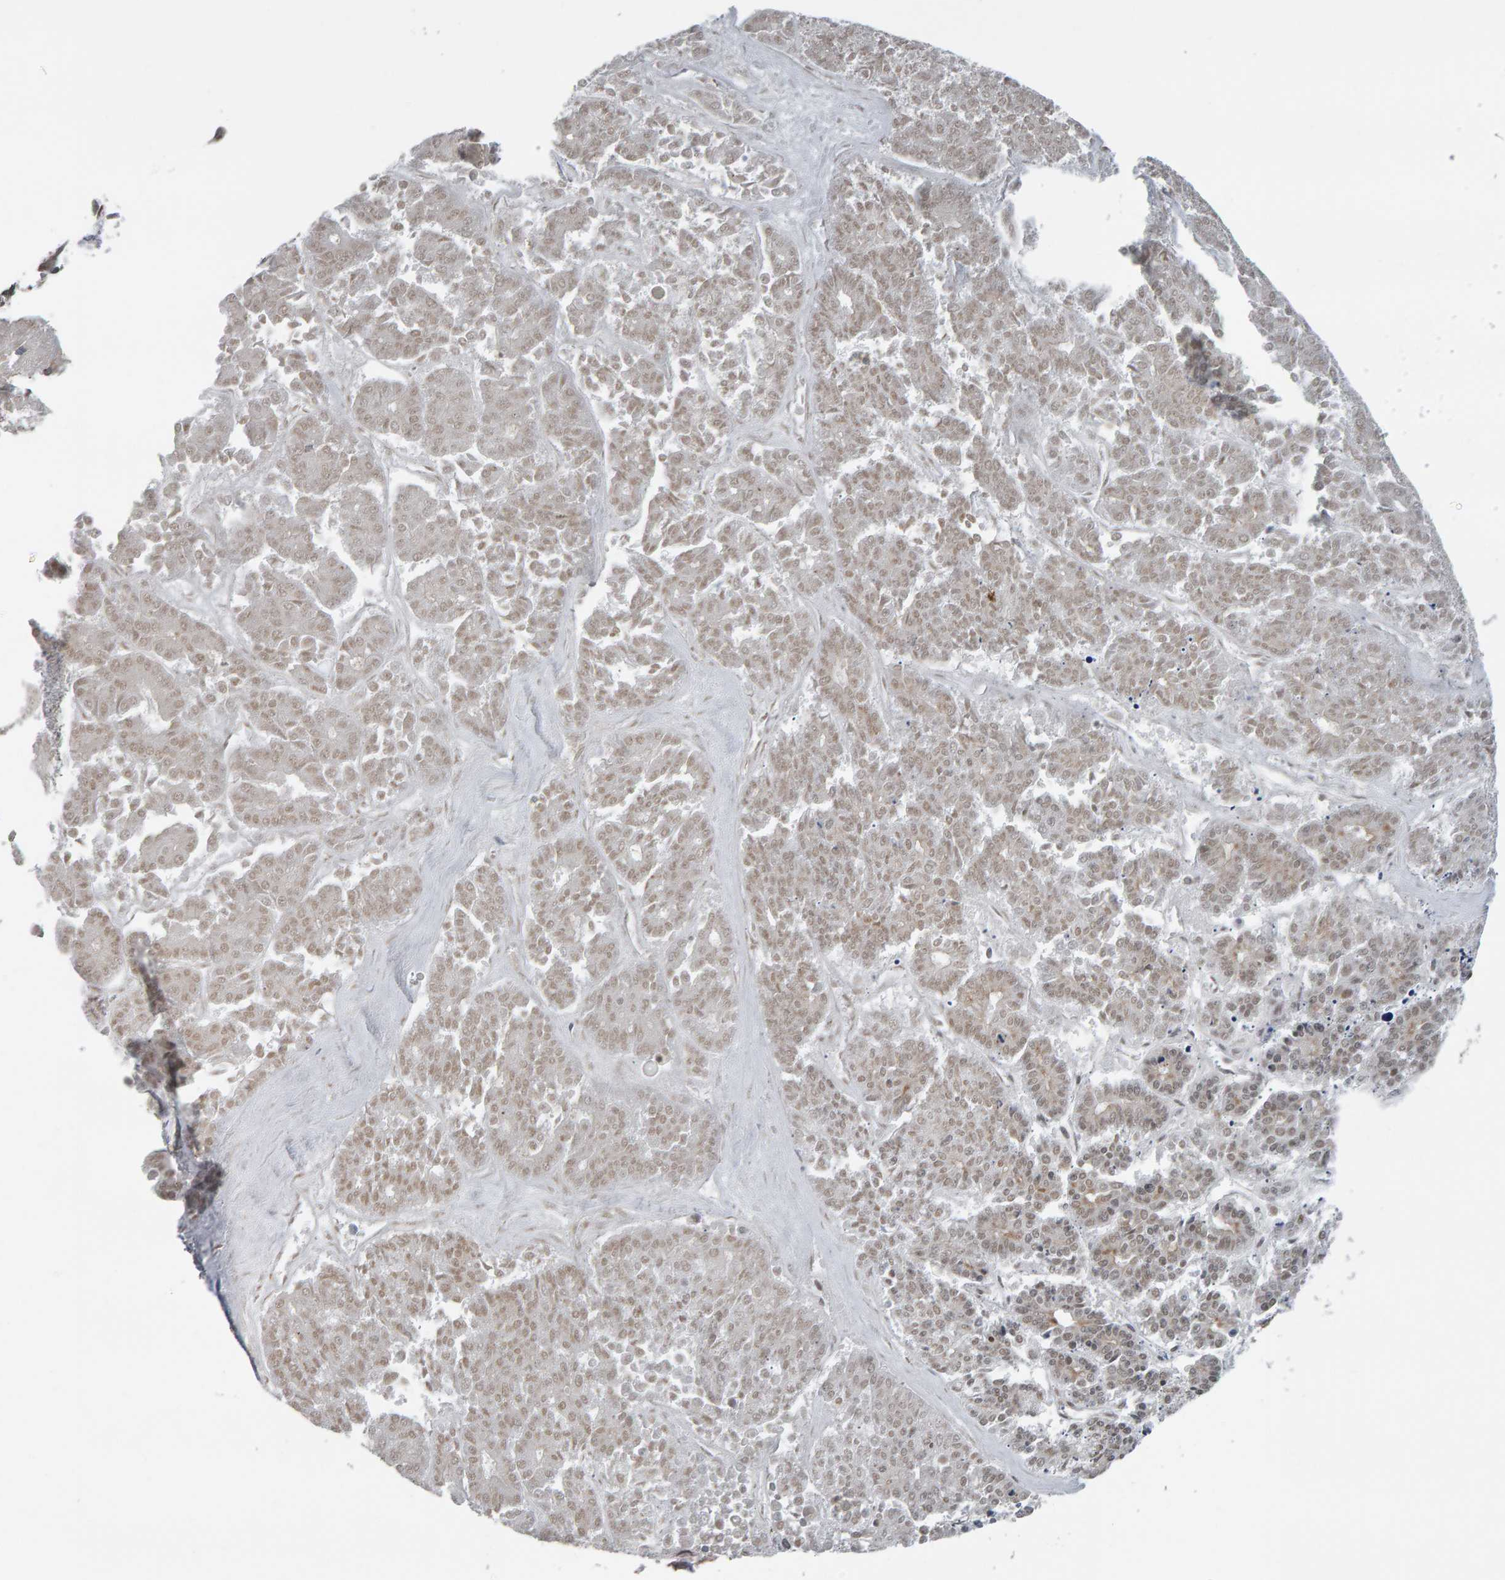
{"staining": {"intensity": "weak", "quantity": ">75%", "location": "nuclear"}, "tissue": "pancreatic cancer", "cell_type": "Tumor cells", "image_type": "cancer", "snomed": [{"axis": "morphology", "description": "Adenocarcinoma, NOS"}, {"axis": "topography", "description": "Pancreas"}], "caption": "Protein expression by immunohistochemistry (IHC) exhibits weak nuclear staining in approximately >75% of tumor cells in pancreatic adenocarcinoma.", "gene": "COASY", "patient": {"sex": "male", "age": 50}}